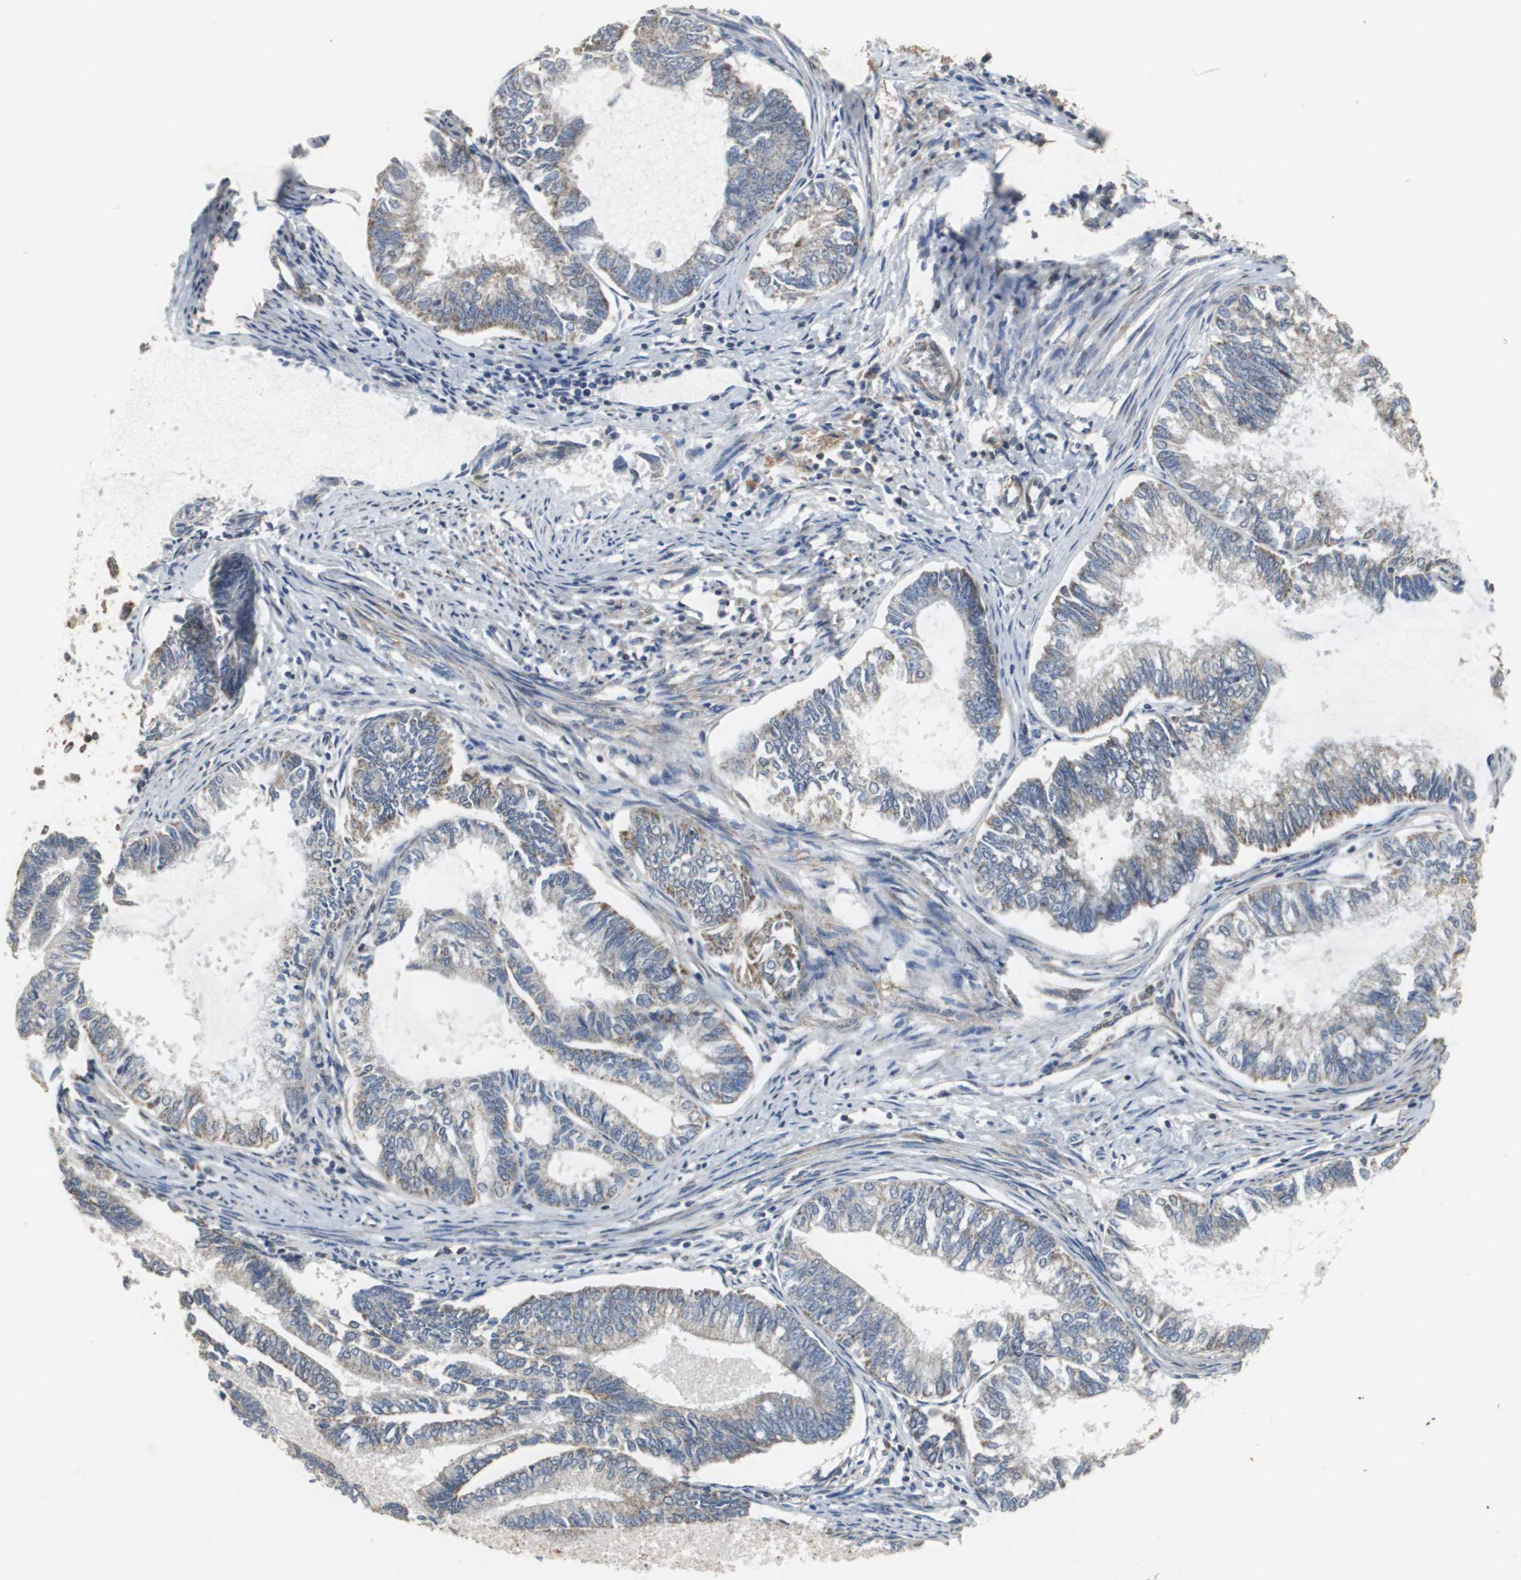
{"staining": {"intensity": "weak", "quantity": "<25%", "location": "cytoplasmic/membranous"}, "tissue": "endometrial cancer", "cell_type": "Tumor cells", "image_type": "cancer", "snomed": [{"axis": "morphology", "description": "Adenocarcinoma, NOS"}, {"axis": "topography", "description": "Endometrium"}], "caption": "This is an IHC photomicrograph of human endometrial cancer. There is no staining in tumor cells.", "gene": "NNT", "patient": {"sex": "female", "age": 86}}